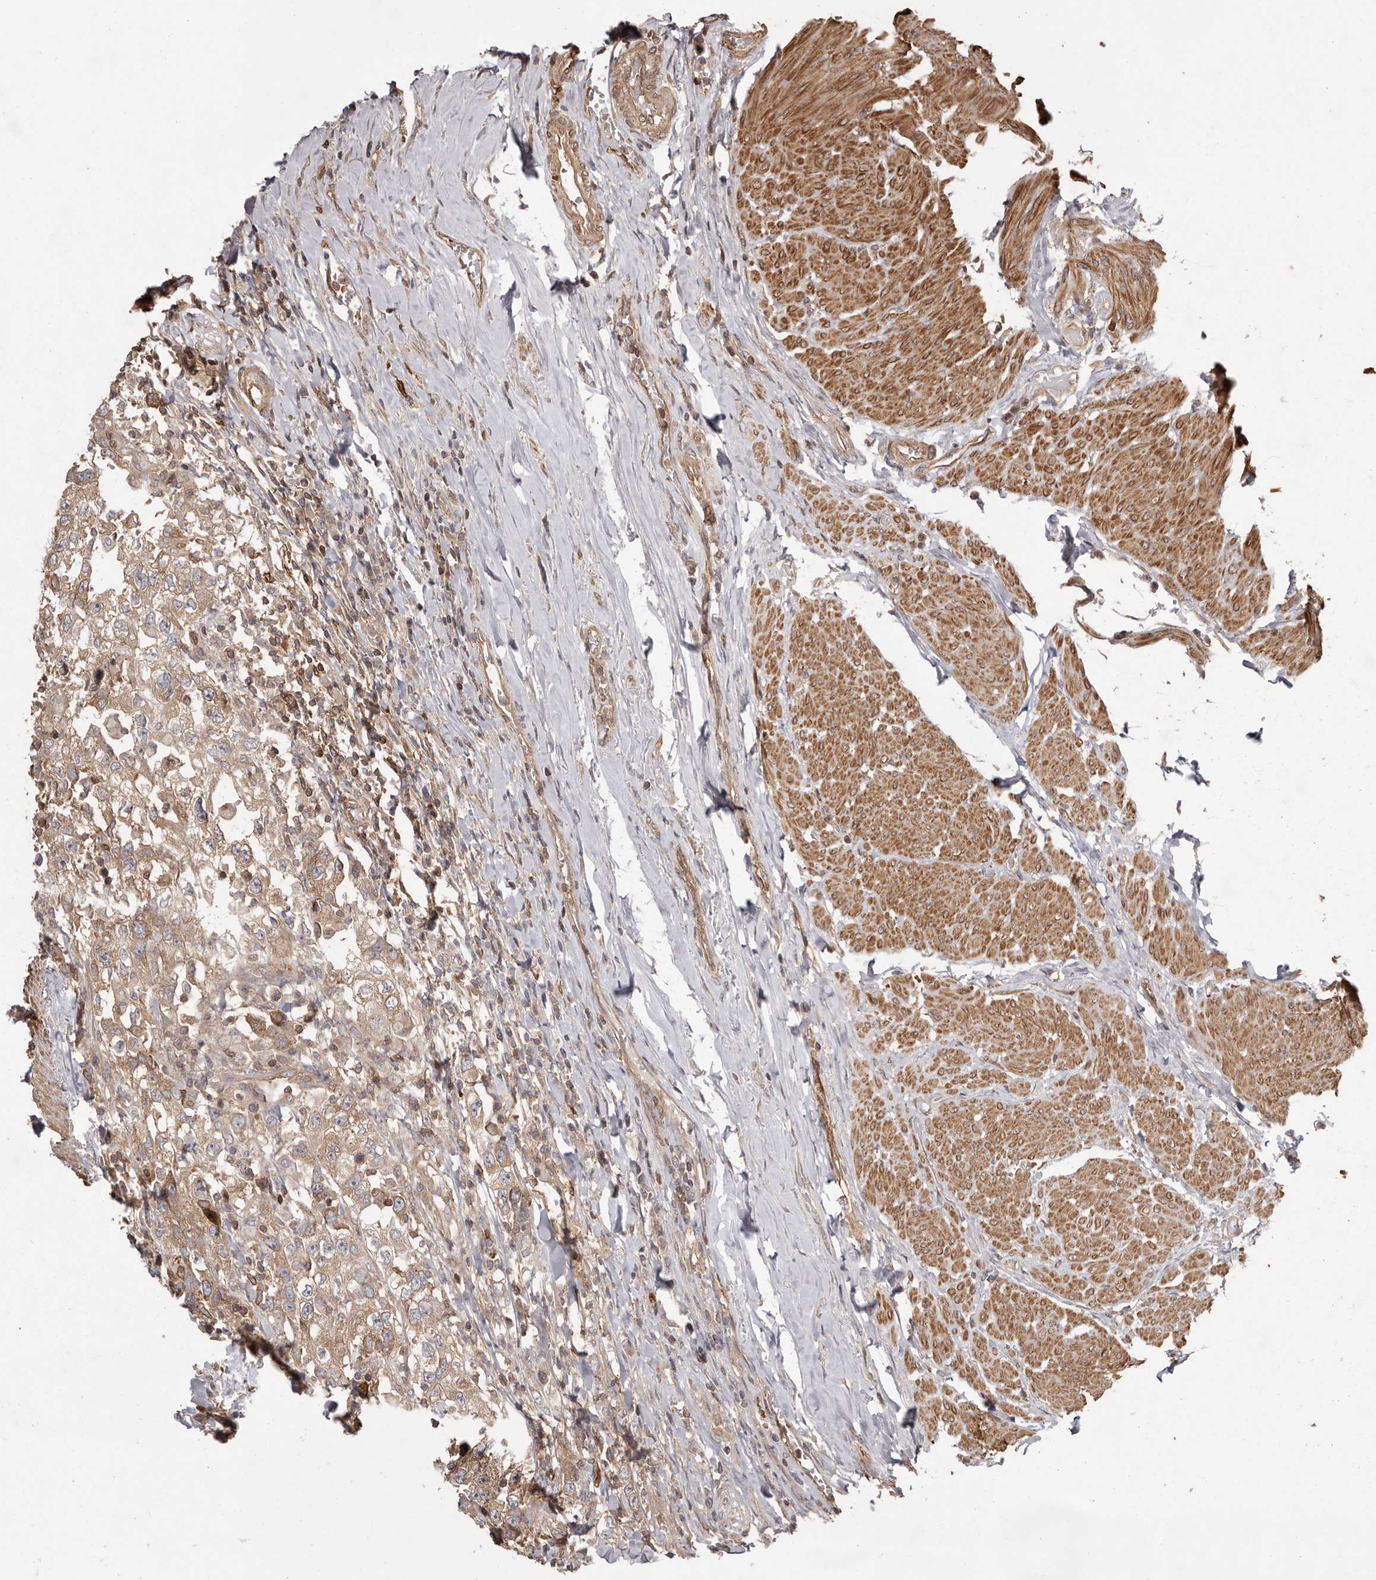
{"staining": {"intensity": "weak", "quantity": ">75%", "location": "cytoplasmic/membranous"}, "tissue": "urothelial cancer", "cell_type": "Tumor cells", "image_type": "cancer", "snomed": [{"axis": "morphology", "description": "Urothelial carcinoma, High grade"}, {"axis": "topography", "description": "Urinary bladder"}], "caption": "Weak cytoplasmic/membranous staining is identified in about >75% of tumor cells in urothelial cancer. (DAB (3,3'-diaminobenzidine) = brown stain, brightfield microscopy at high magnification).", "gene": "NFKBIA", "patient": {"sex": "female", "age": 80}}